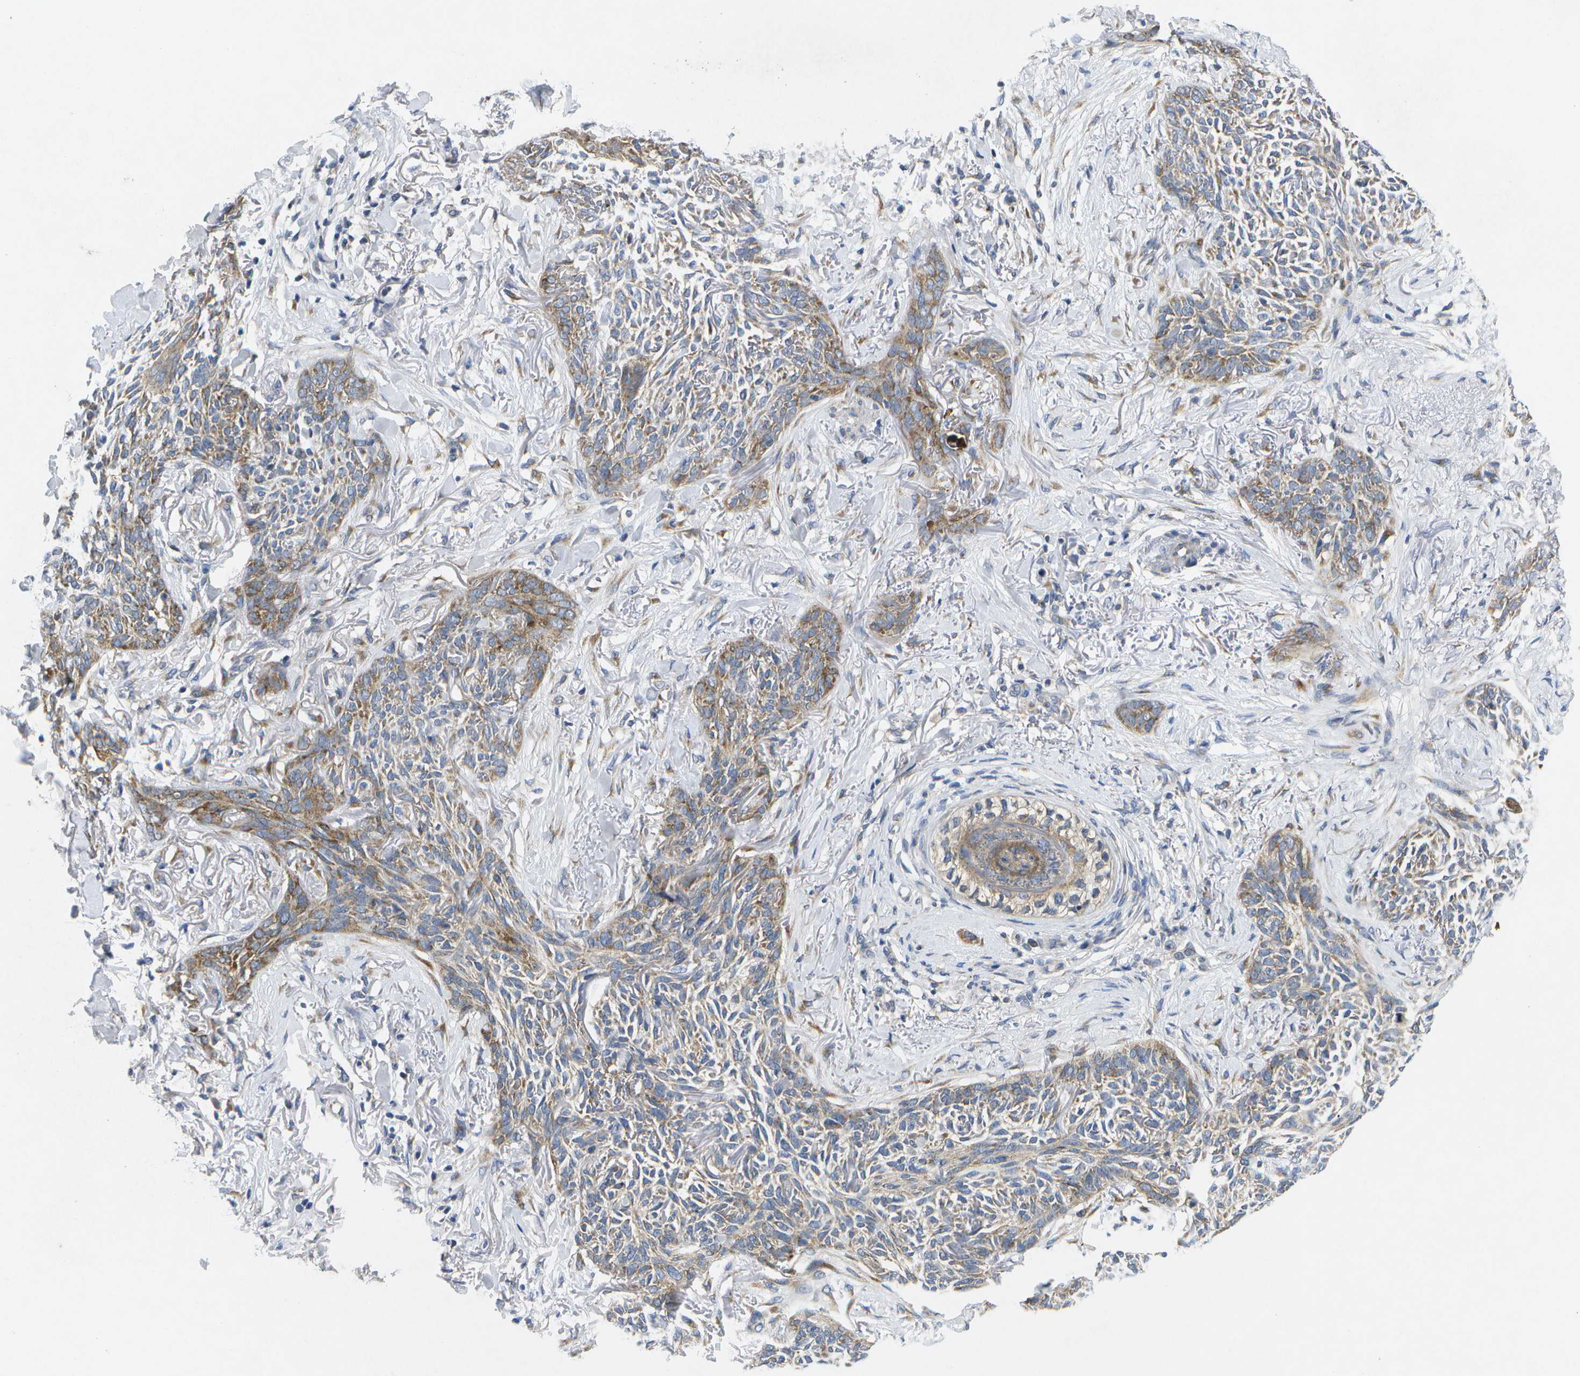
{"staining": {"intensity": "moderate", "quantity": "25%-75%", "location": "cytoplasmic/membranous"}, "tissue": "skin cancer", "cell_type": "Tumor cells", "image_type": "cancer", "snomed": [{"axis": "morphology", "description": "Basal cell carcinoma"}, {"axis": "topography", "description": "Skin"}], "caption": "Immunohistochemistry of basal cell carcinoma (skin) demonstrates medium levels of moderate cytoplasmic/membranous staining in about 25%-75% of tumor cells. The staining is performed using DAB (3,3'-diaminobenzidine) brown chromogen to label protein expression. The nuclei are counter-stained blue using hematoxylin.", "gene": "KDELR1", "patient": {"sex": "female", "age": 84}}